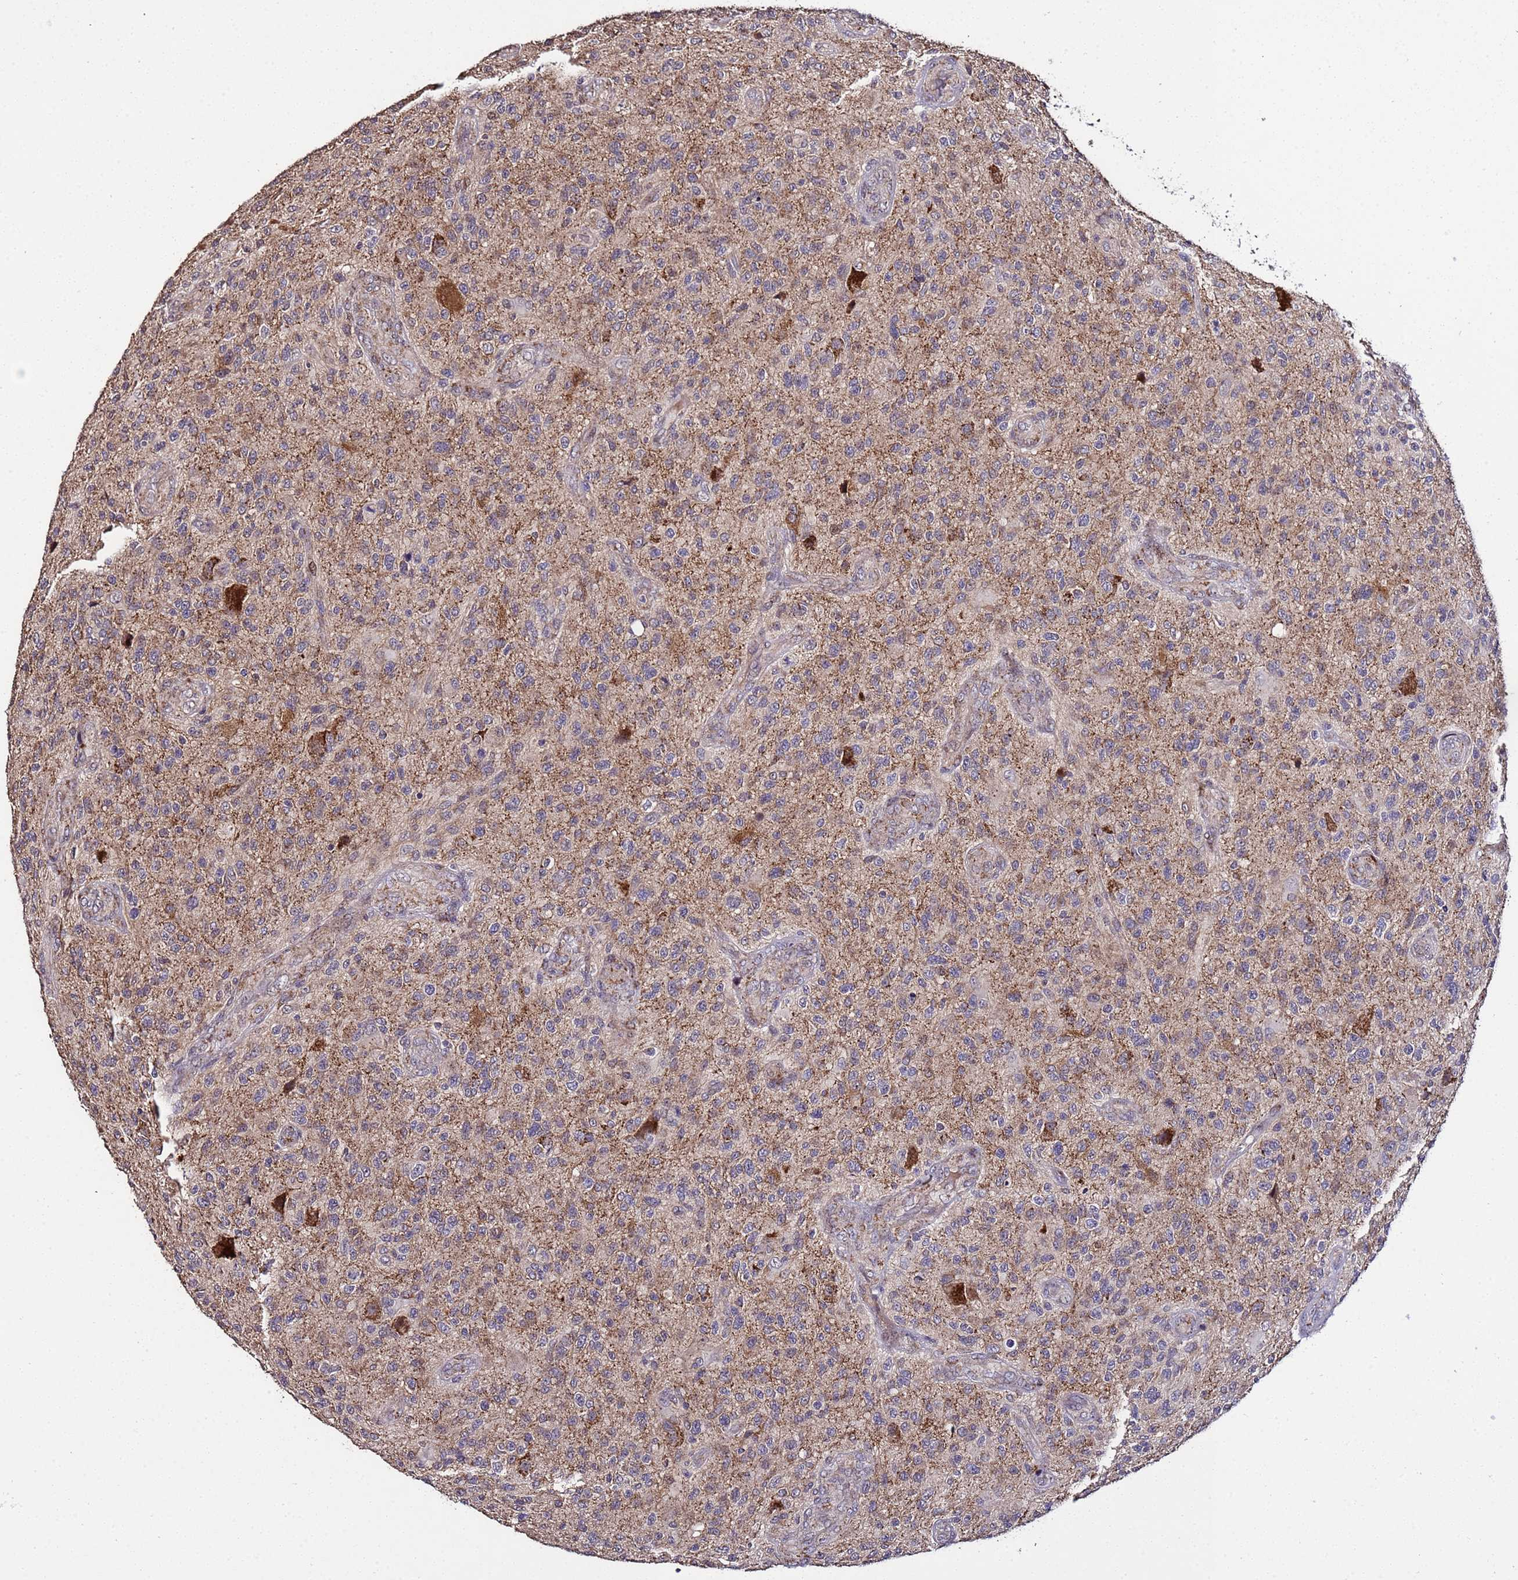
{"staining": {"intensity": "moderate", "quantity": "<25%", "location": "cytoplasmic/membranous"}, "tissue": "glioma", "cell_type": "Tumor cells", "image_type": "cancer", "snomed": [{"axis": "morphology", "description": "Glioma, malignant, High grade"}, {"axis": "topography", "description": "Brain"}], "caption": "DAB immunohistochemical staining of glioma shows moderate cytoplasmic/membranous protein positivity in about <25% of tumor cells.", "gene": "WNK4", "patient": {"sex": "male", "age": 47}}